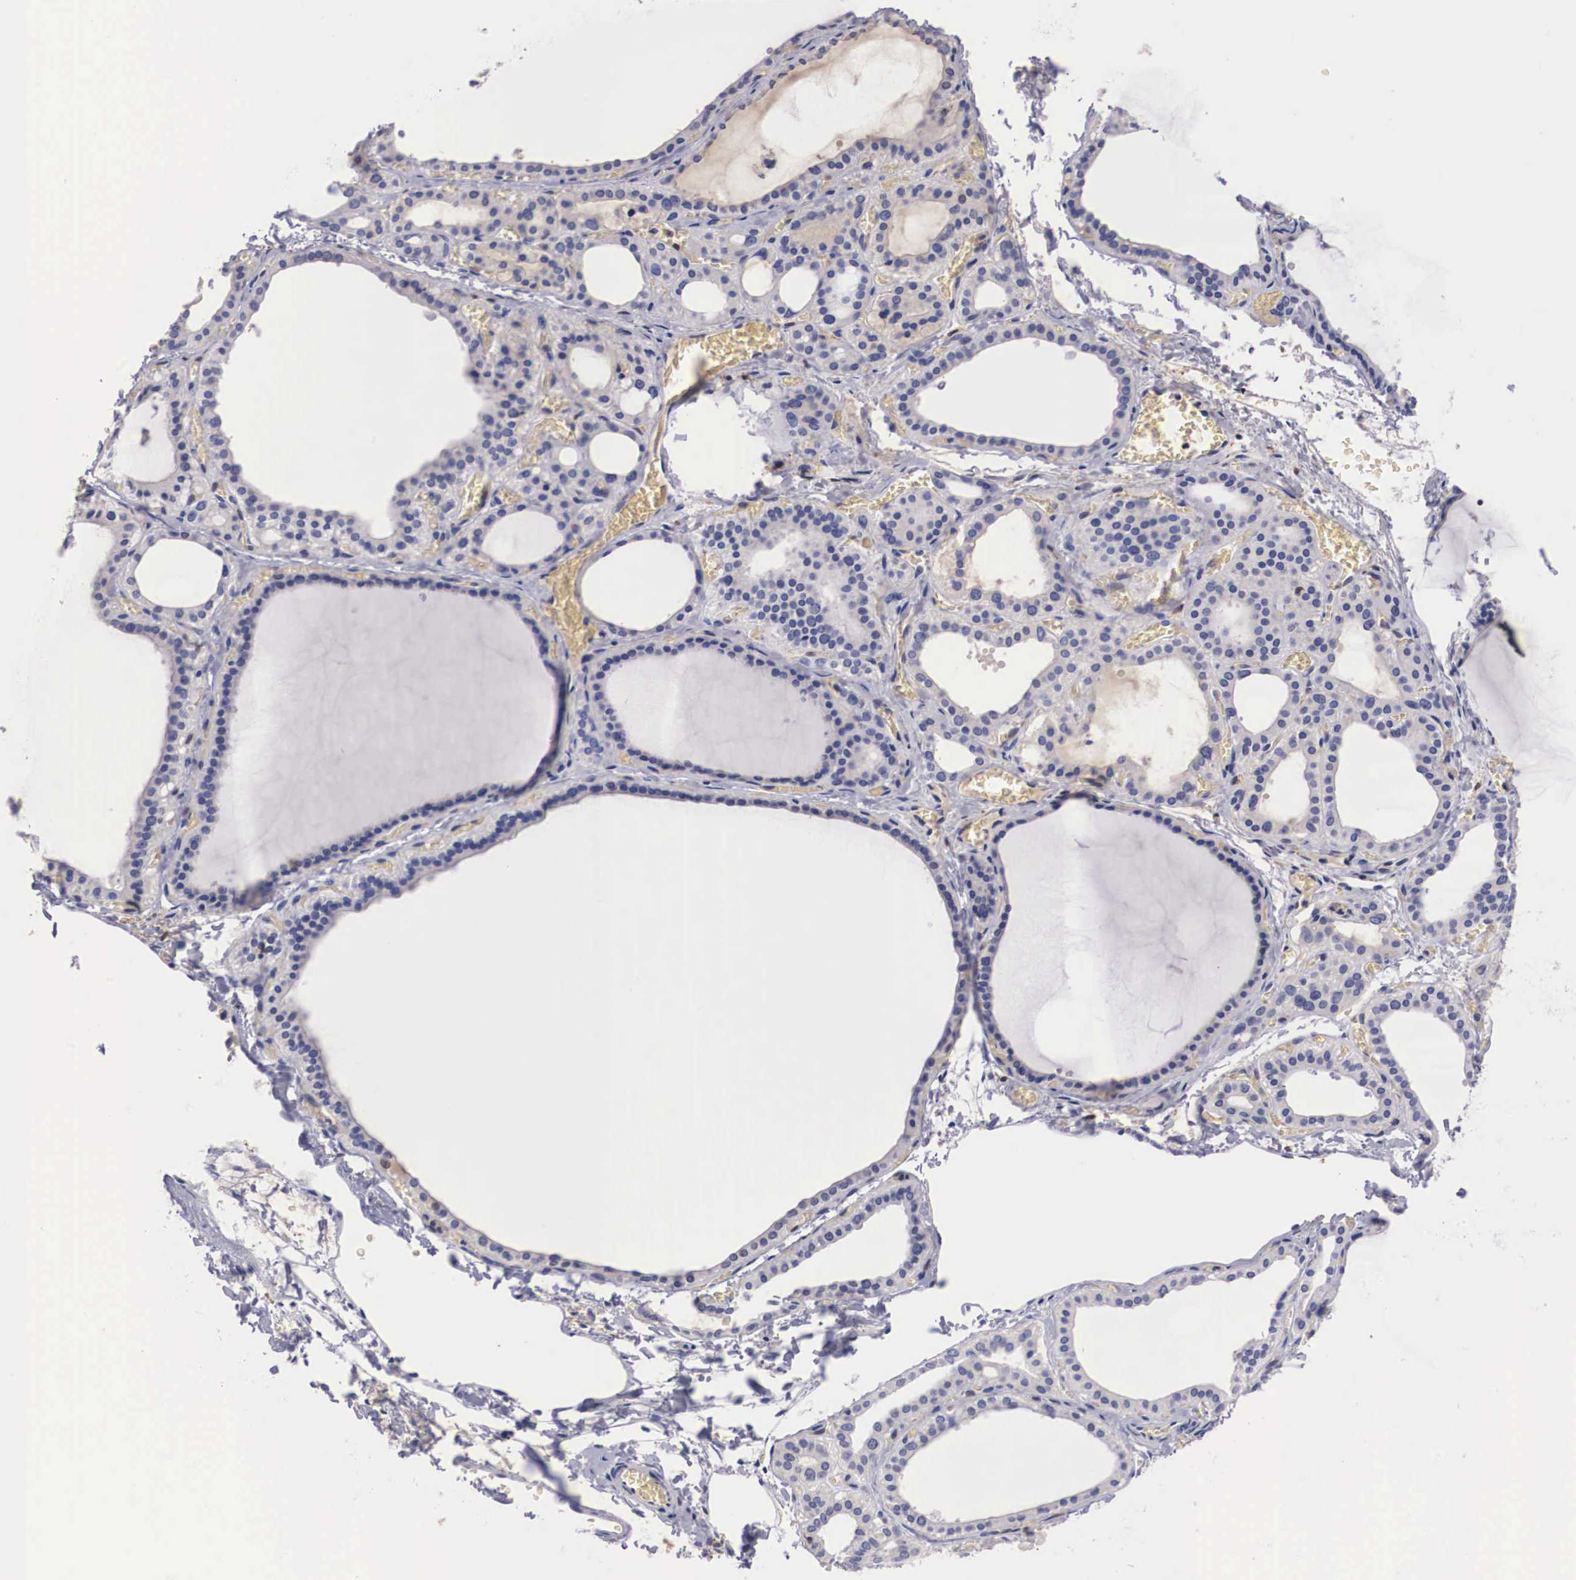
{"staining": {"intensity": "negative", "quantity": "none", "location": "none"}, "tissue": "thyroid gland", "cell_type": "Glandular cells", "image_type": "normal", "snomed": [{"axis": "morphology", "description": "Normal tissue, NOS"}, {"axis": "topography", "description": "Thyroid gland"}], "caption": "Photomicrograph shows no significant protein staining in glandular cells of unremarkable thyroid gland.", "gene": "RENBP", "patient": {"sex": "female", "age": 55}}